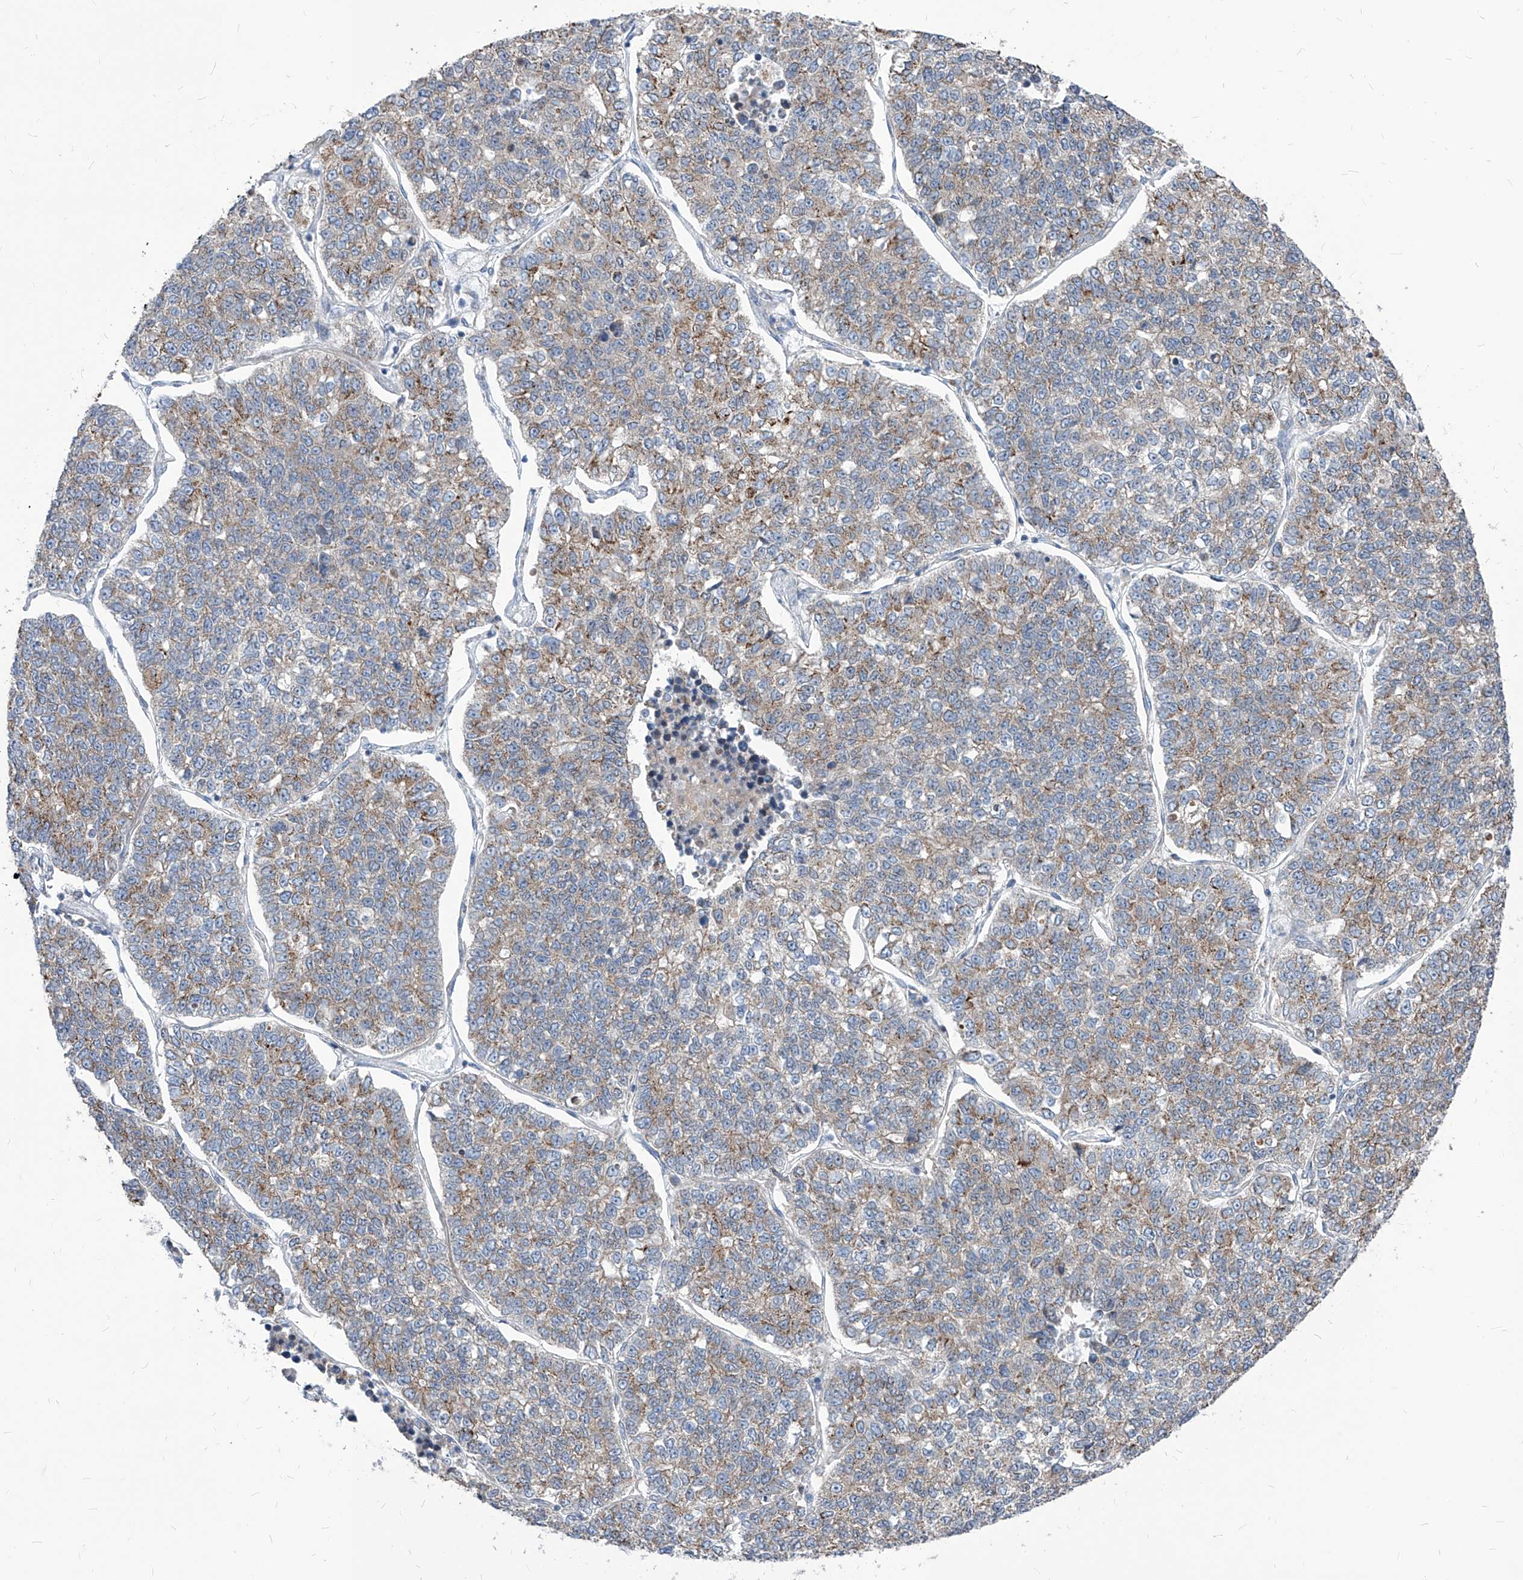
{"staining": {"intensity": "moderate", "quantity": "25%-75%", "location": "cytoplasmic/membranous"}, "tissue": "lung cancer", "cell_type": "Tumor cells", "image_type": "cancer", "snomed": [{"axis": "morphology", "description": "Adenocarcinoma, NOS"}, {"axis": "topography", "description": "Lung"}], "caption": "Moderate cytoplasmic/membranous protein staining is identified in about 25%-75% of tumor cells in lung cancer.", "gene": "AGPS", "patient": {"sex": "male", "age": 49}}